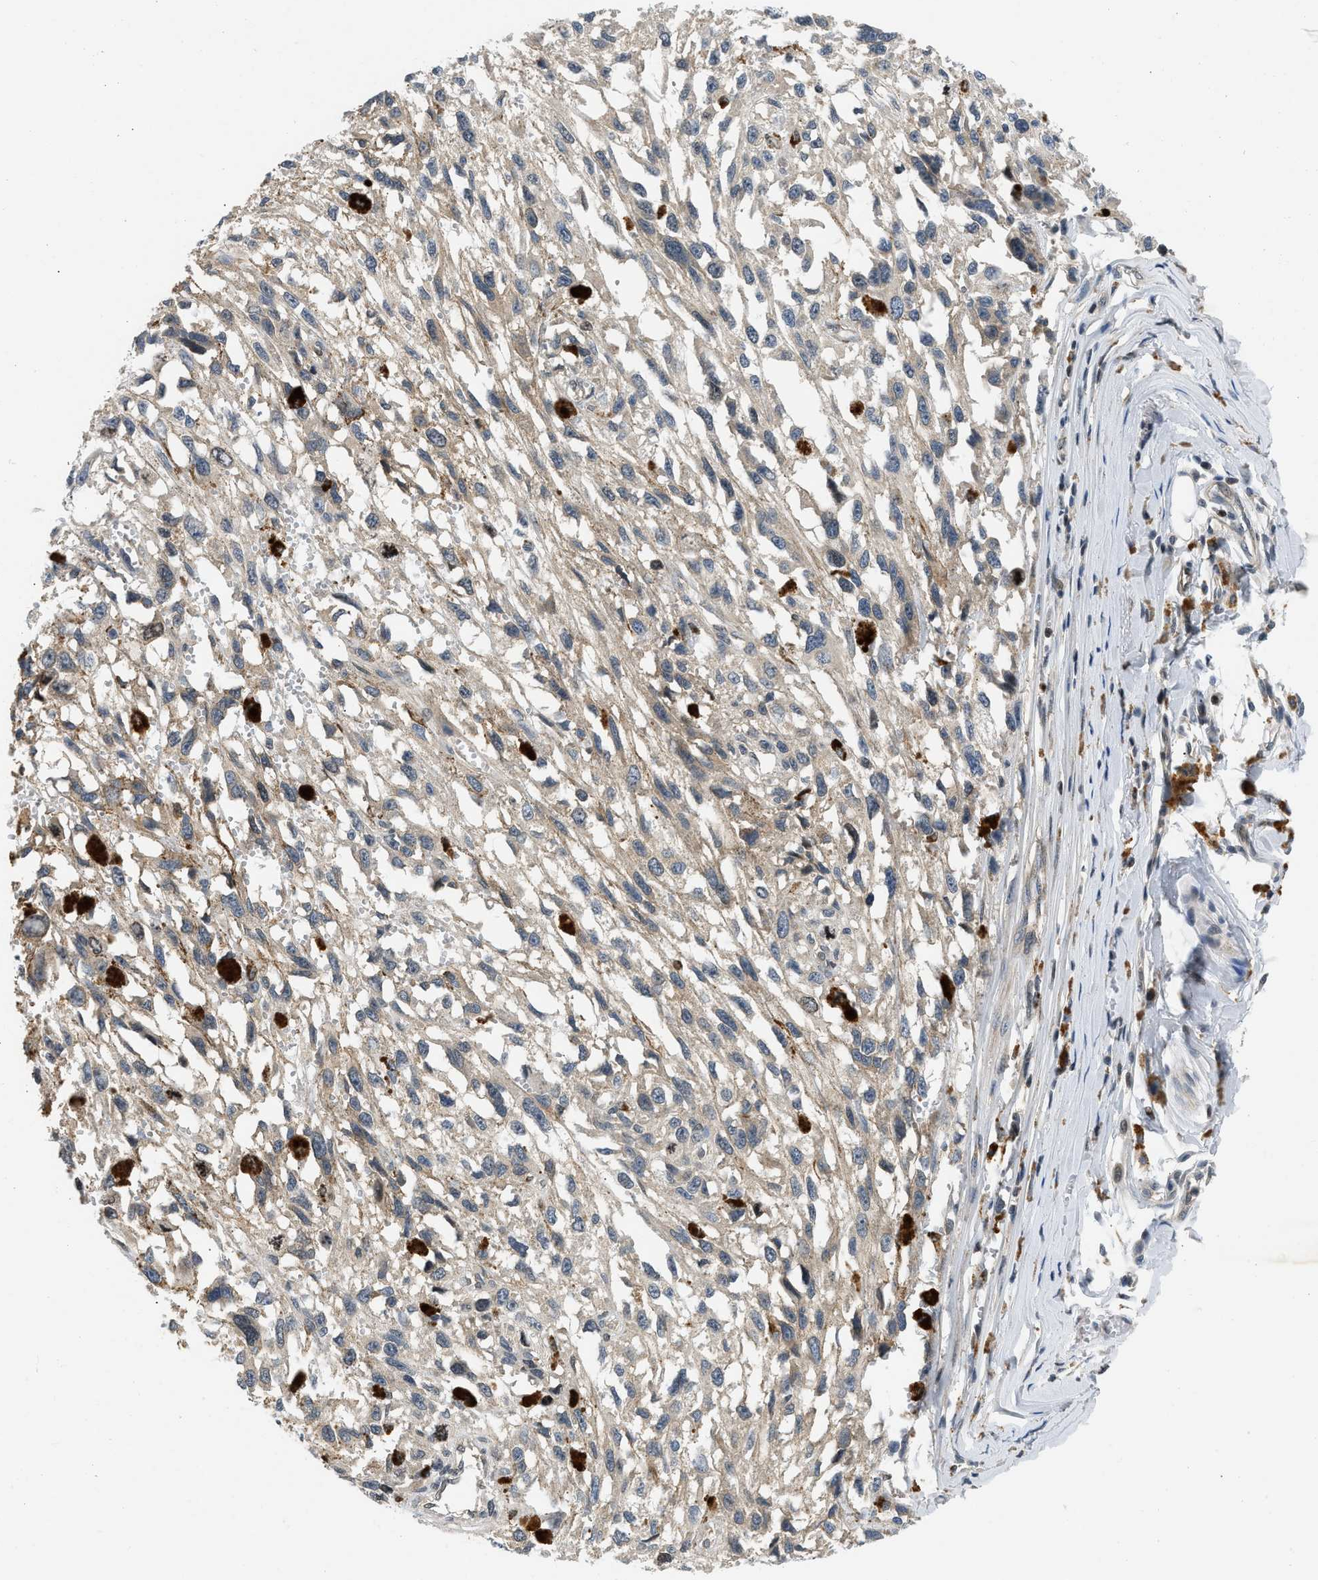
{"staining": {"intensity": "weak", "quantity": "<25%", "location": "cytoplasmic/membranous"}, "tissue": "melanoma", "cell_type": "Tumor cells", "image_type": "cancer", "snomed": [{"axis": "morphology", "description": "Malignant melanoma, Metastatic site"}, {"axis": "topography", "description": "Lymph node"}], "caption": "Protein analysis of malignant melanoma (metastatic site) exhibits no significant staining in tumor cells.", "gene": "OLIG3", "patient": {"sex": "male", "age": 59}}